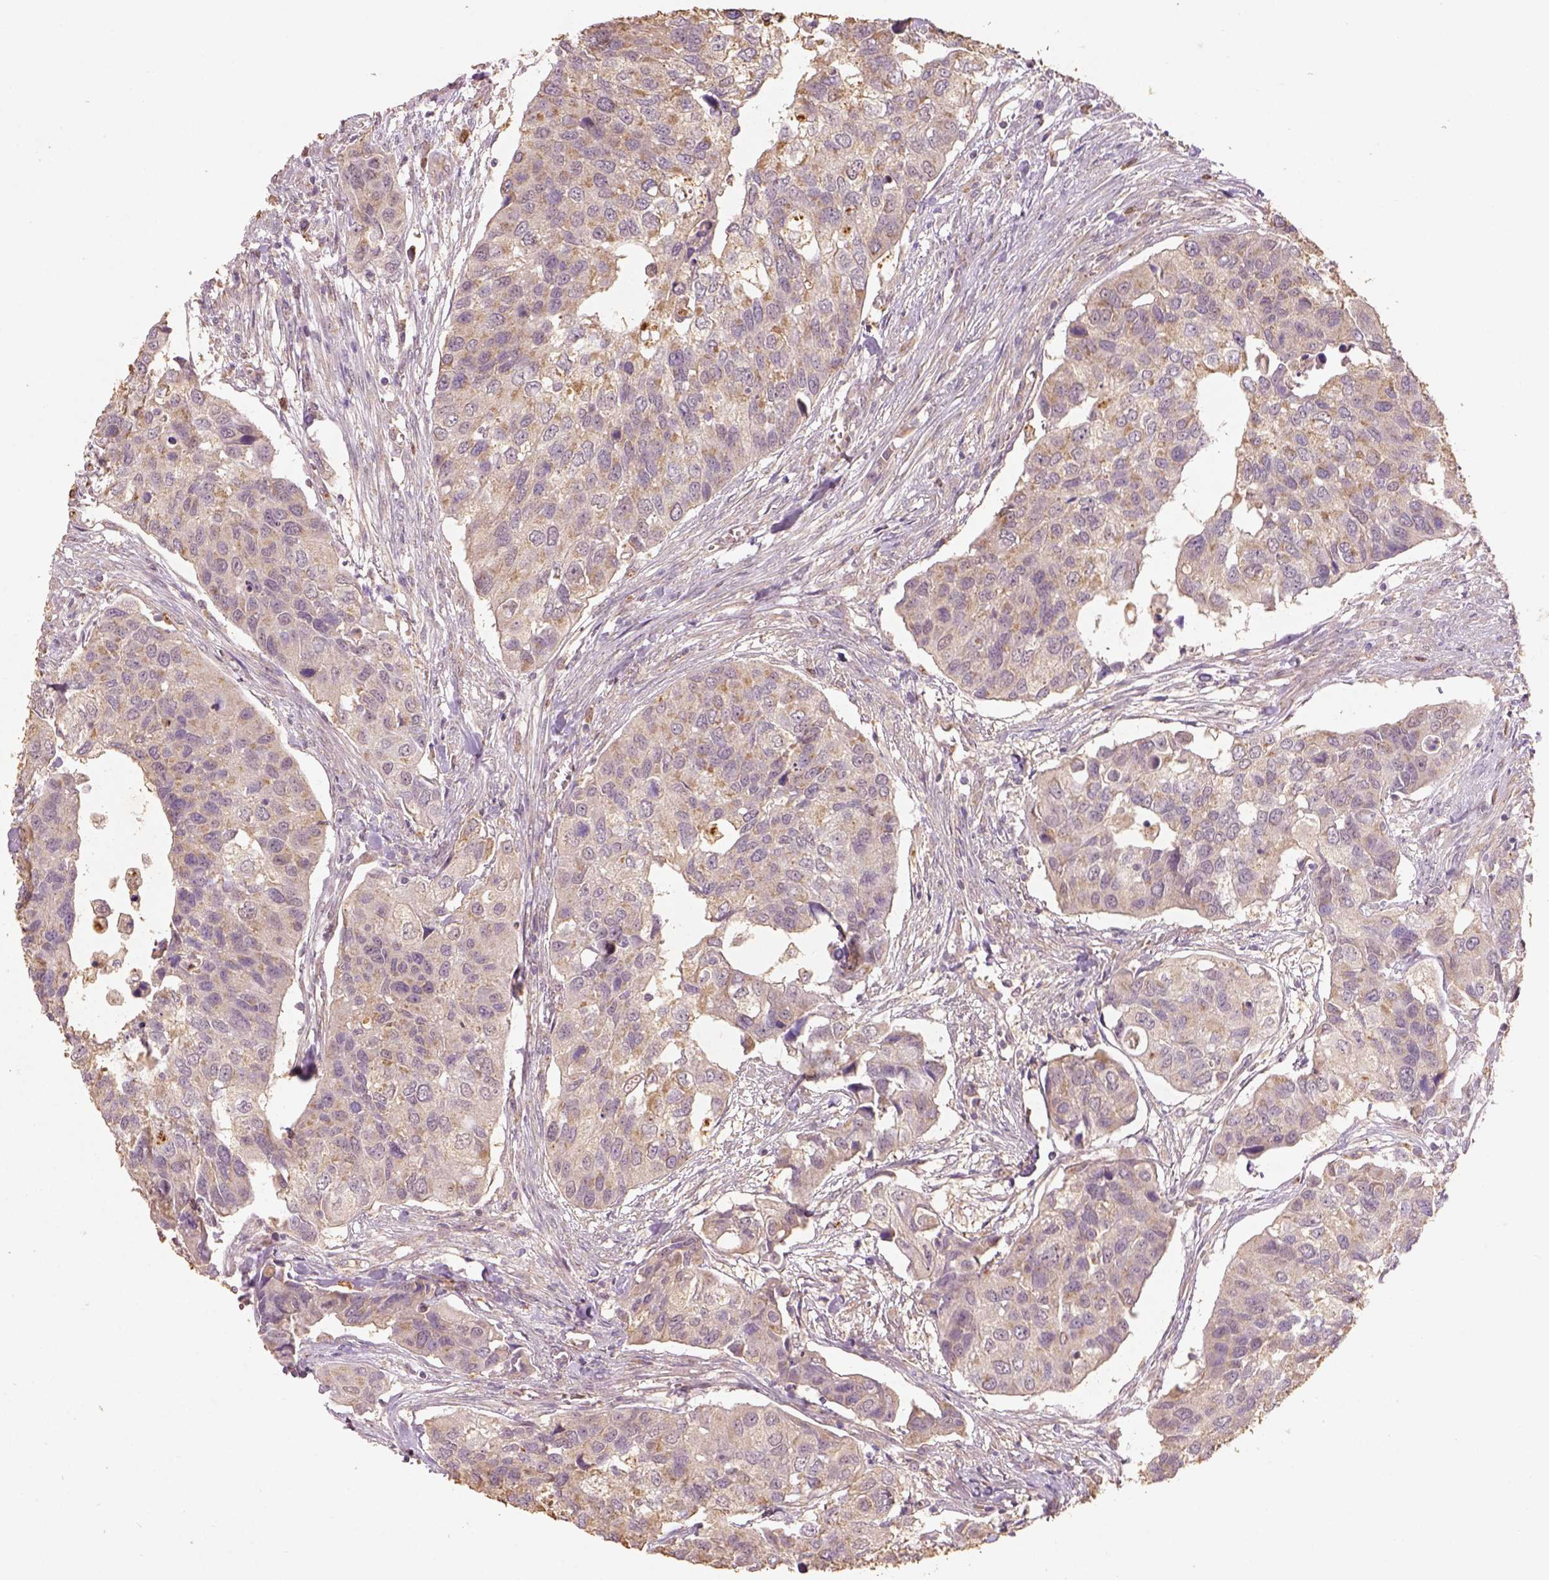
{"staining": {"intensity": "weak", "quantity": ">75%", "location": "cytoplasmic/membranous"}, "tissue": "urothelial cancer", "cell_type": "Tumor cells", "image_type": "cancer", "snomed": [{"axis": "morphology", "description": "Urothelial carcinoma, High grade"}, {"axis": "topography", "description": "Urinary bladder"}], "caption": "Brown immunohistochemical staining in high-grade urothelial carcinoma shows weak cytoplasmic/membranous positivity in approximately >75% of tumor cells. (Stains: DAB in brown, nuclei in blue, Microscopy: brightfield microscopy at high magnification).", "gene": "AP2B1", "patient": {"sex": "male", "age": 60}}